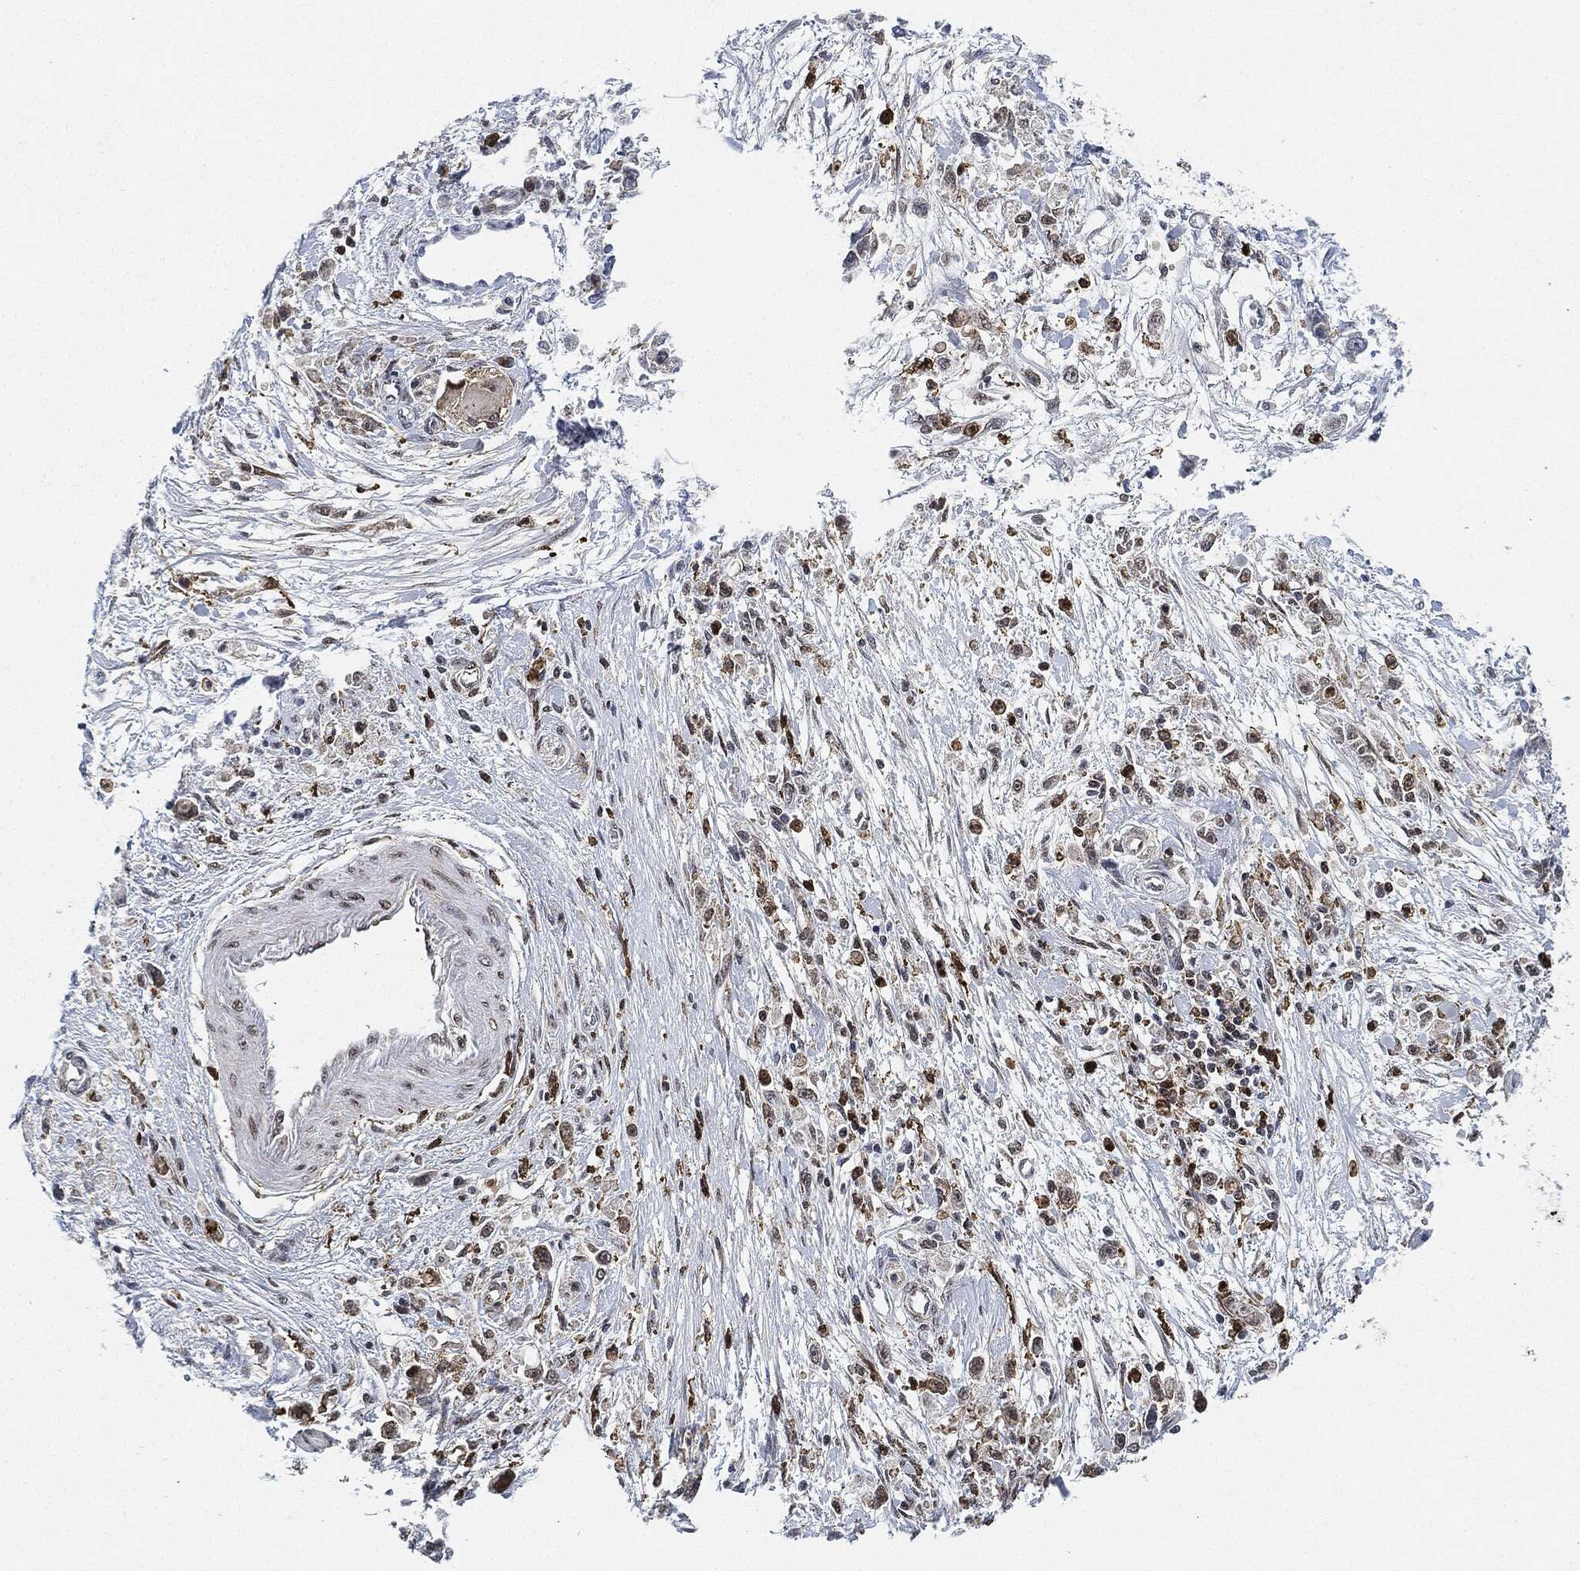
{"staining": {"intensity": "negative", "quantity": "none", "location": "none"}, "tissue": "stomach cancer", "cell_type": "Tumor cells", "image_type": "cancer", "snomed": [{"axis": "morphology", "description": "Adenocarcinoma, NOS"}, {"axis": "topography", "description": "Stomach"}], "caption": "A micrograph of stomach cancer stained for a protein exhibits no brown staining in tumor cells.", "gene": "NANOS3", "patient": {"sex": "female", "age": 59}}